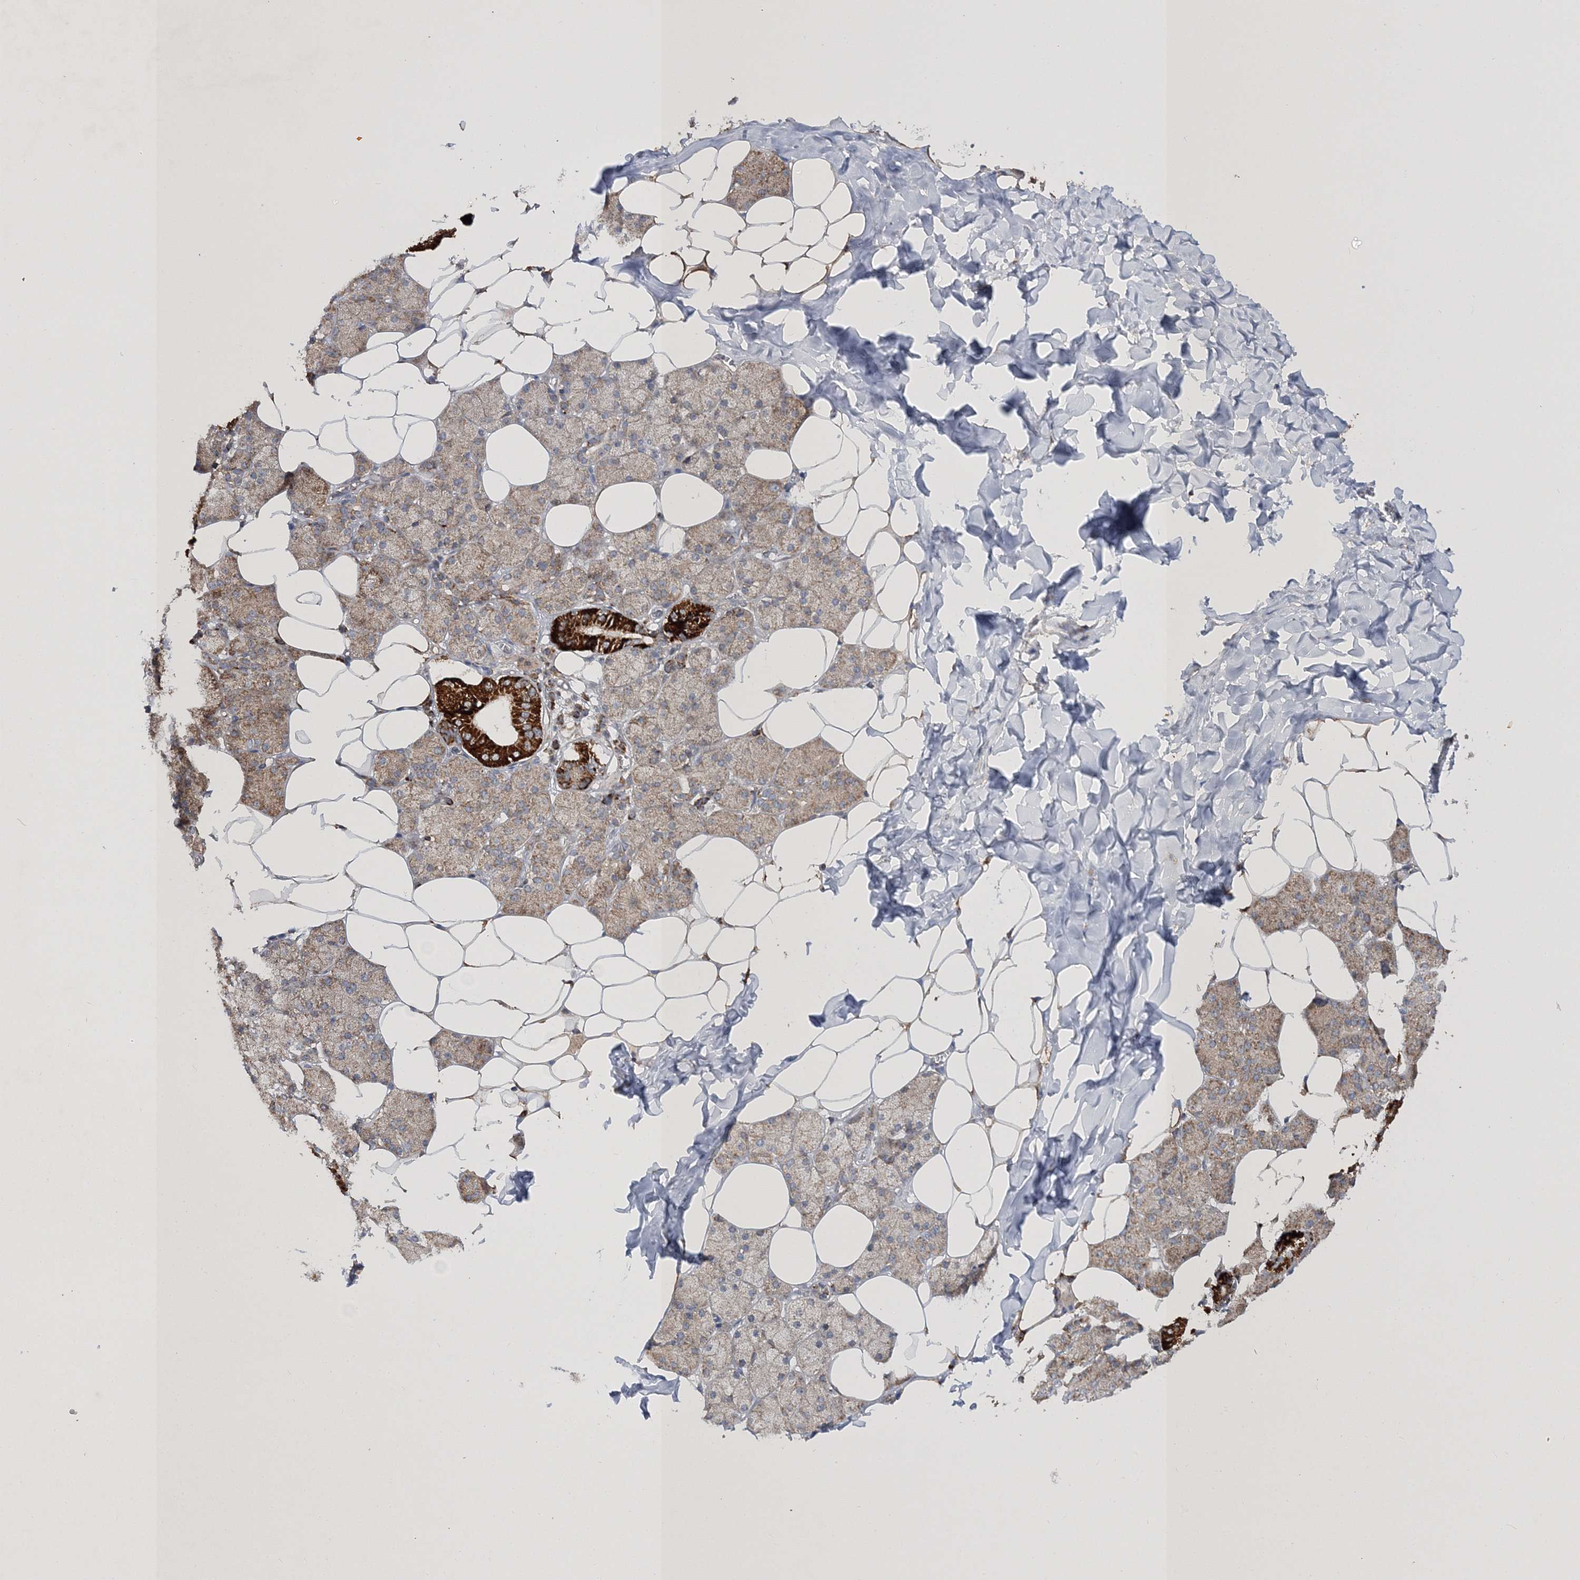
{"staining": {"intensity": "strong", "quantity": "<25%", "location": "cytoplasmic/membranous"}, "tissue": "salivary gland", "cell_type": "Glandular cells", "image_type": "normal", "snomed": [{"axis": "morphology", "description": "Normal tissue, NOS"}, {"axis": "topography", "description": "Salivary gland"}], "caption": "DAB (3,3'-diaminobenzidine) immunohistochemical staining of normal salivary gland shows strong cytoplasmic/membranous protein staining in about <25% of glandular cells.", "gene": "SCRN3", "patient": {"sex": "female", "age": 33}}